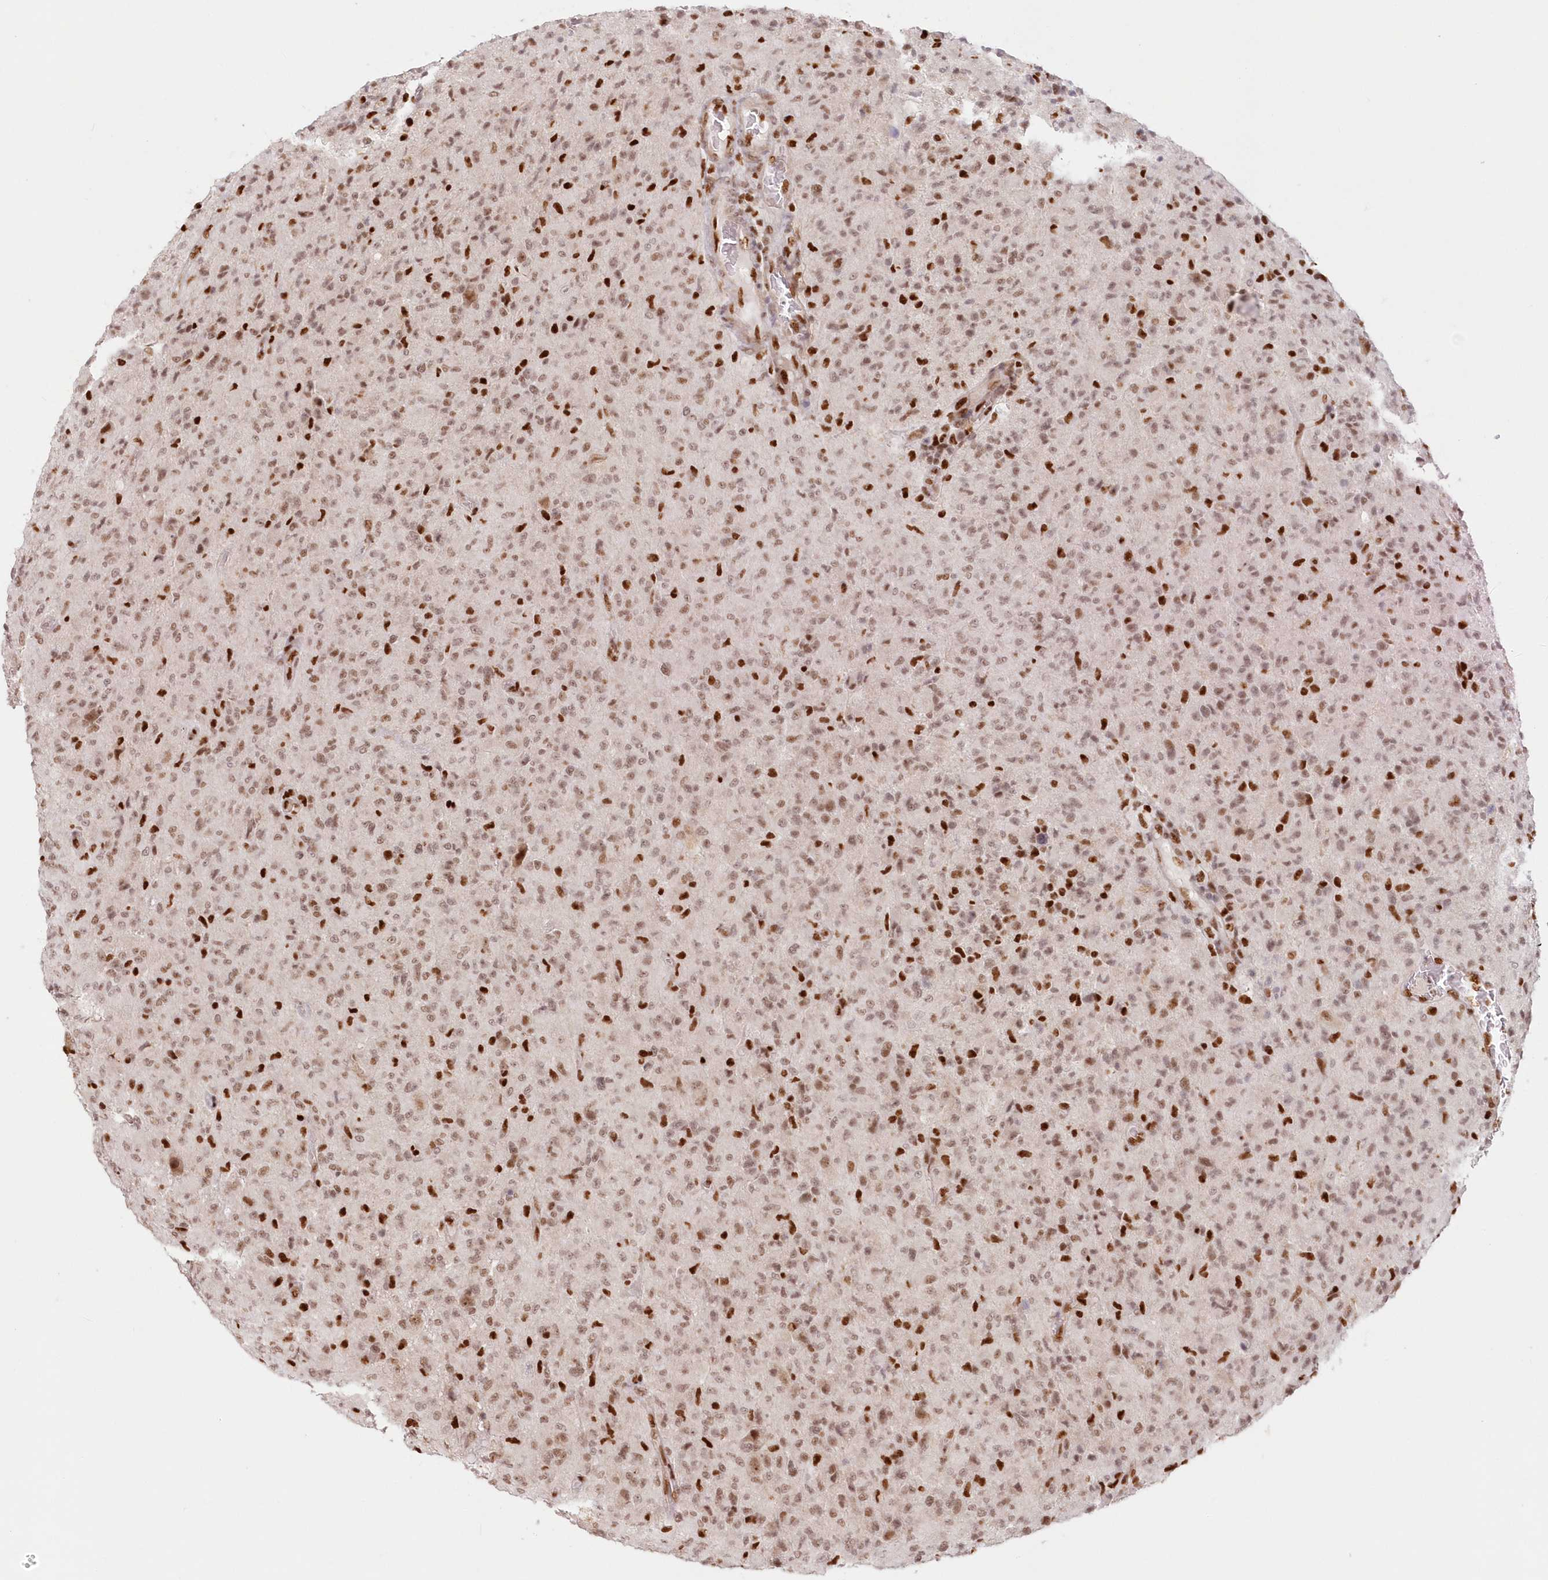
{"staining": {"intensity": "moderate", "quantity": ">75%", "location": "nuclear"}, "tissue": "glioma", "cell_type": "Tumor cells", "image_type": "cancer", "snomed": [{"axis": "morphology", "description": "Glioma, malignant, High grade"}, {"axis": "topography", "description": "Brain"}], "caption": "DAB (3,3'-diaminobenzidine) immunohistochemical staining of glioma displays moderate nuclear protein expression in about >75% of tumor cells.", "gene": "POLR2B", "patient": {"sex": "female", "age": 57}}